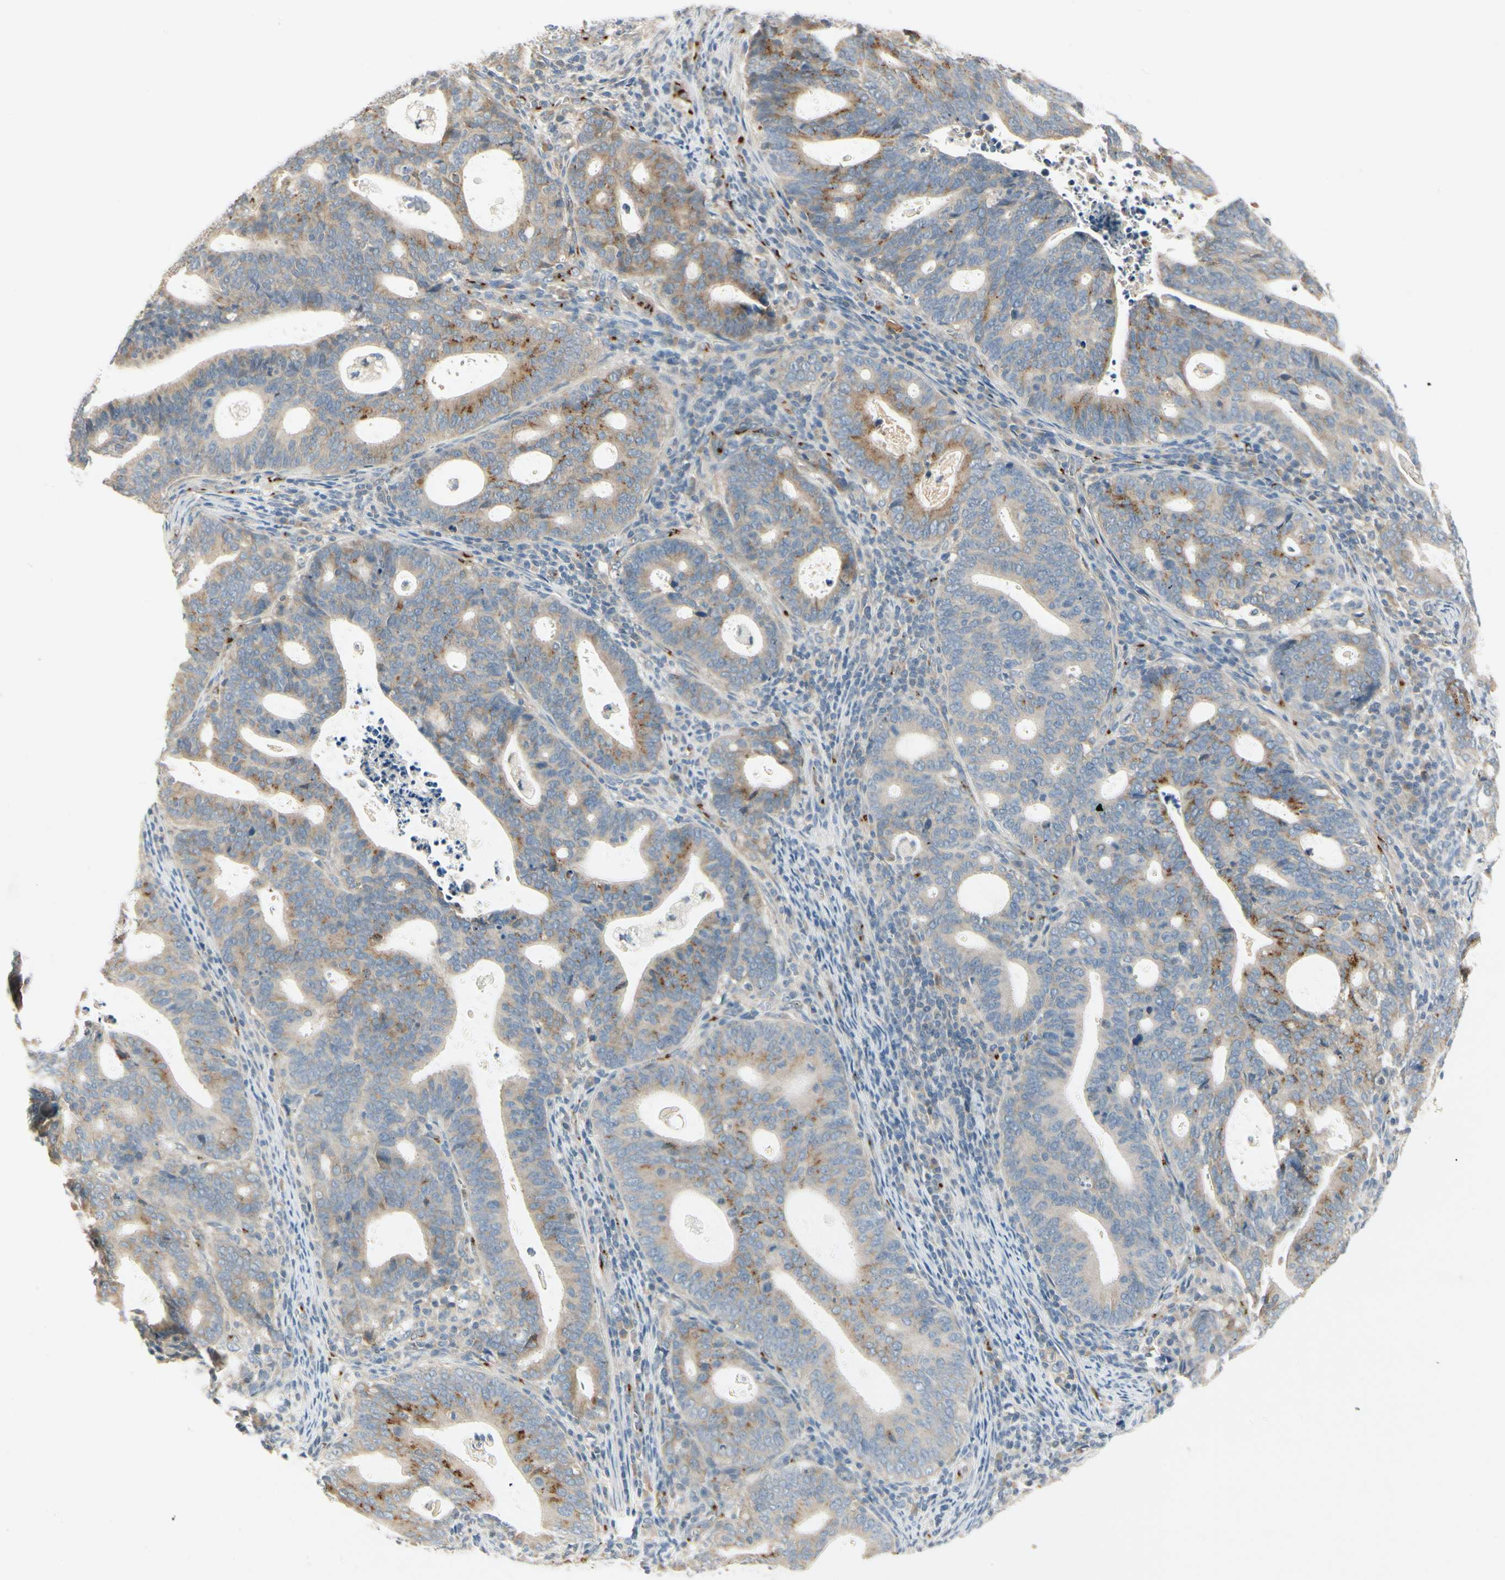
{"staining": {"intensity": "moderate", "quantity": "25%-75%", "location": "cytoplasmic/membranous"}, "tissue": "endometrial cancer", "cell_type": "Tumor cells", "image_type": "cancer", "snomed": [{"axis": "morphology", "description": "Adenocarcinoma, NOS"}, {"axis": "topography", "description": "Uterus"}], "caption": "Brown immunohistochemical staining in human endometrial cancer (adenocarcinoma) demonstrates moderate cytoplasmic/membranous expression in about 25%-75% of tumor cells.", "gene": "MANSC1", "patient": {"sex": "female", "age": 83}}